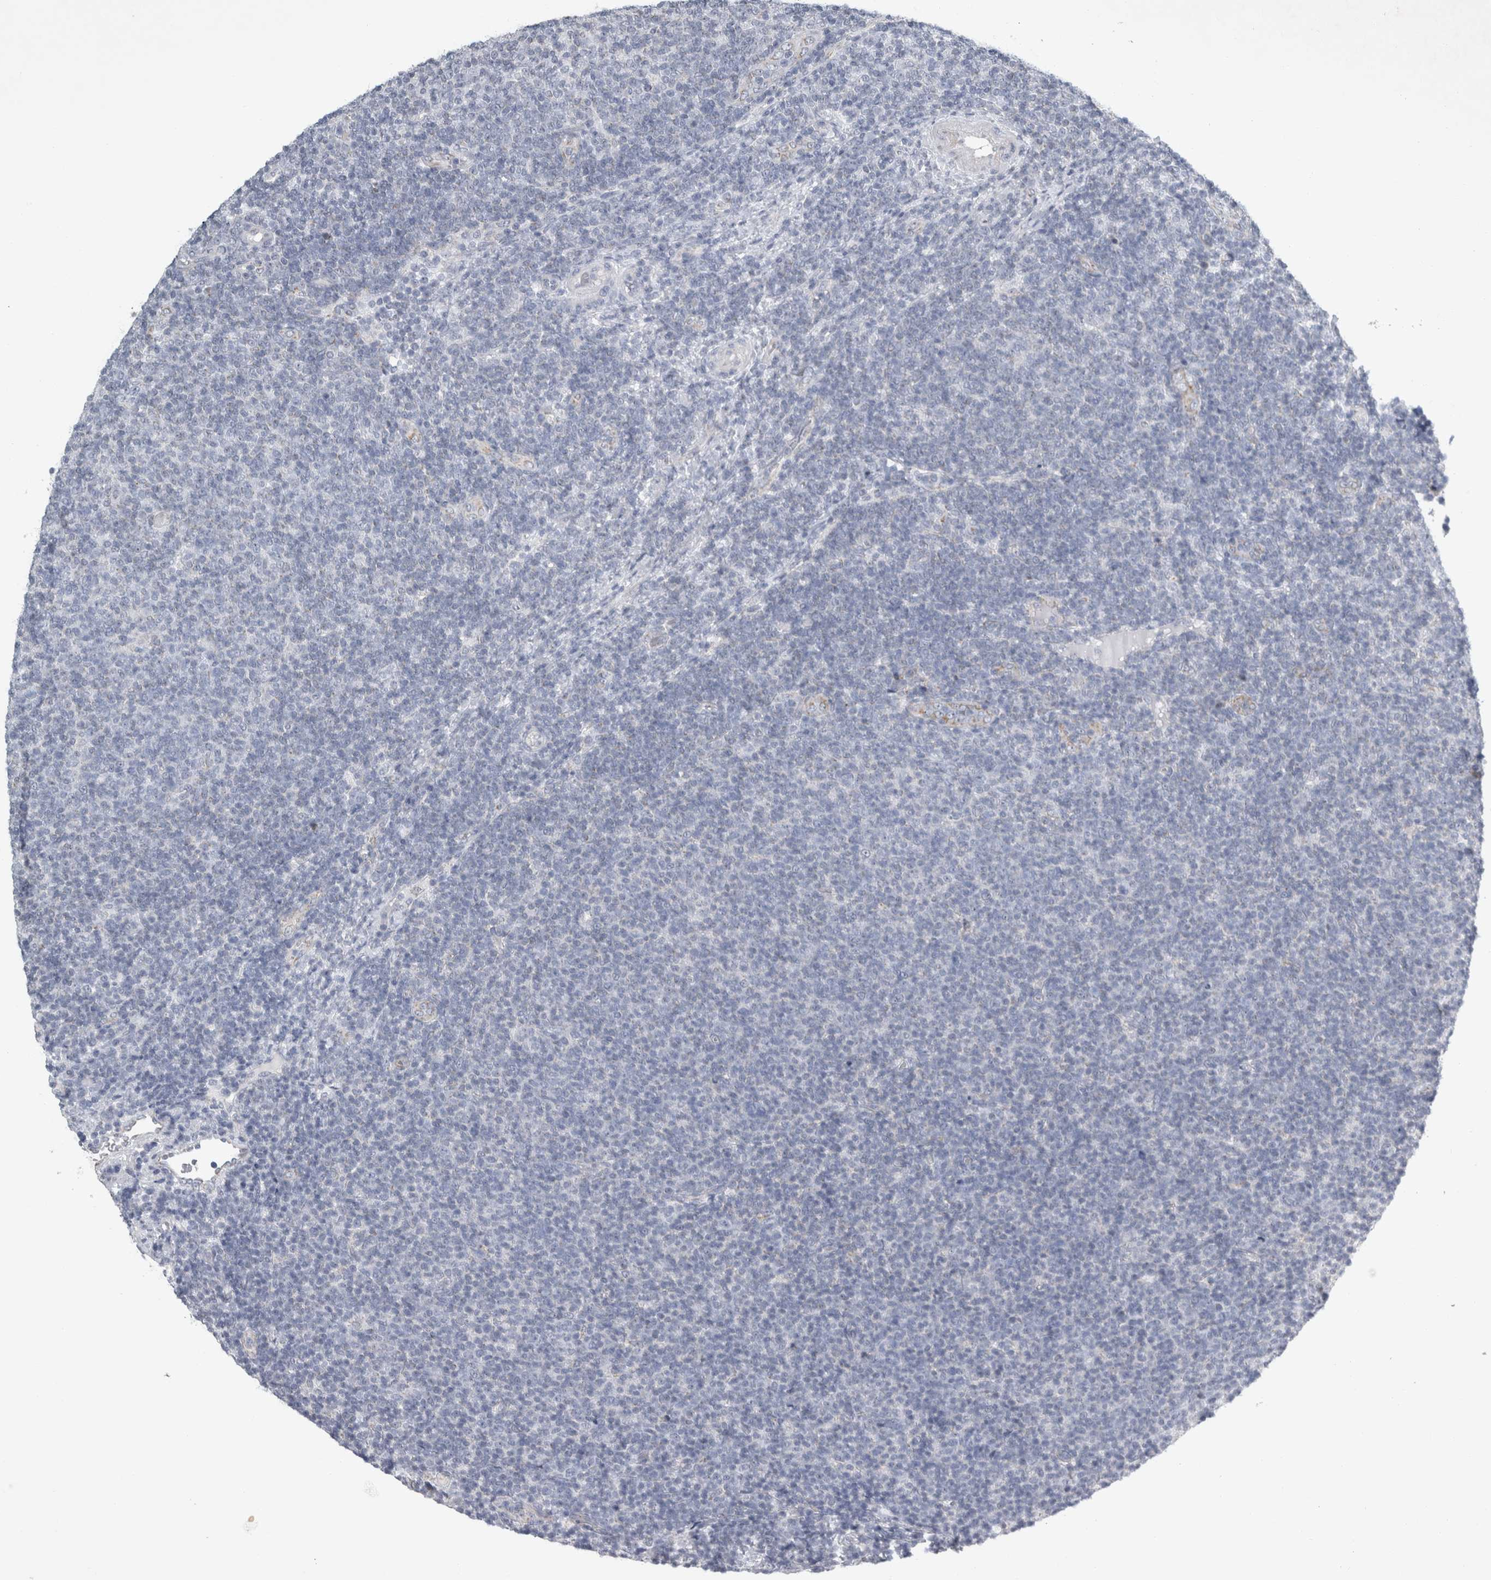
{"staining": {"intensity": "negative", "quantity": "none", "location": "none"}, "tissue": "lymphoma", "cell_type": "Tumor cells", "image_type": "cancer", "snomed": [{"axis": "morphology", "description": "Malignant lymphoma, non-Hodgkin's type, Low grade"}, {"axis": "topography", "description": "Lymph node"}], "caption": "Protein analysis of malignant lymphoma, non-Hodgkin's type (low-grade) shows no significant positivity in tumor cells.", "gene": "FXYD7", "patient": {"sex": "male", "age": 66}}